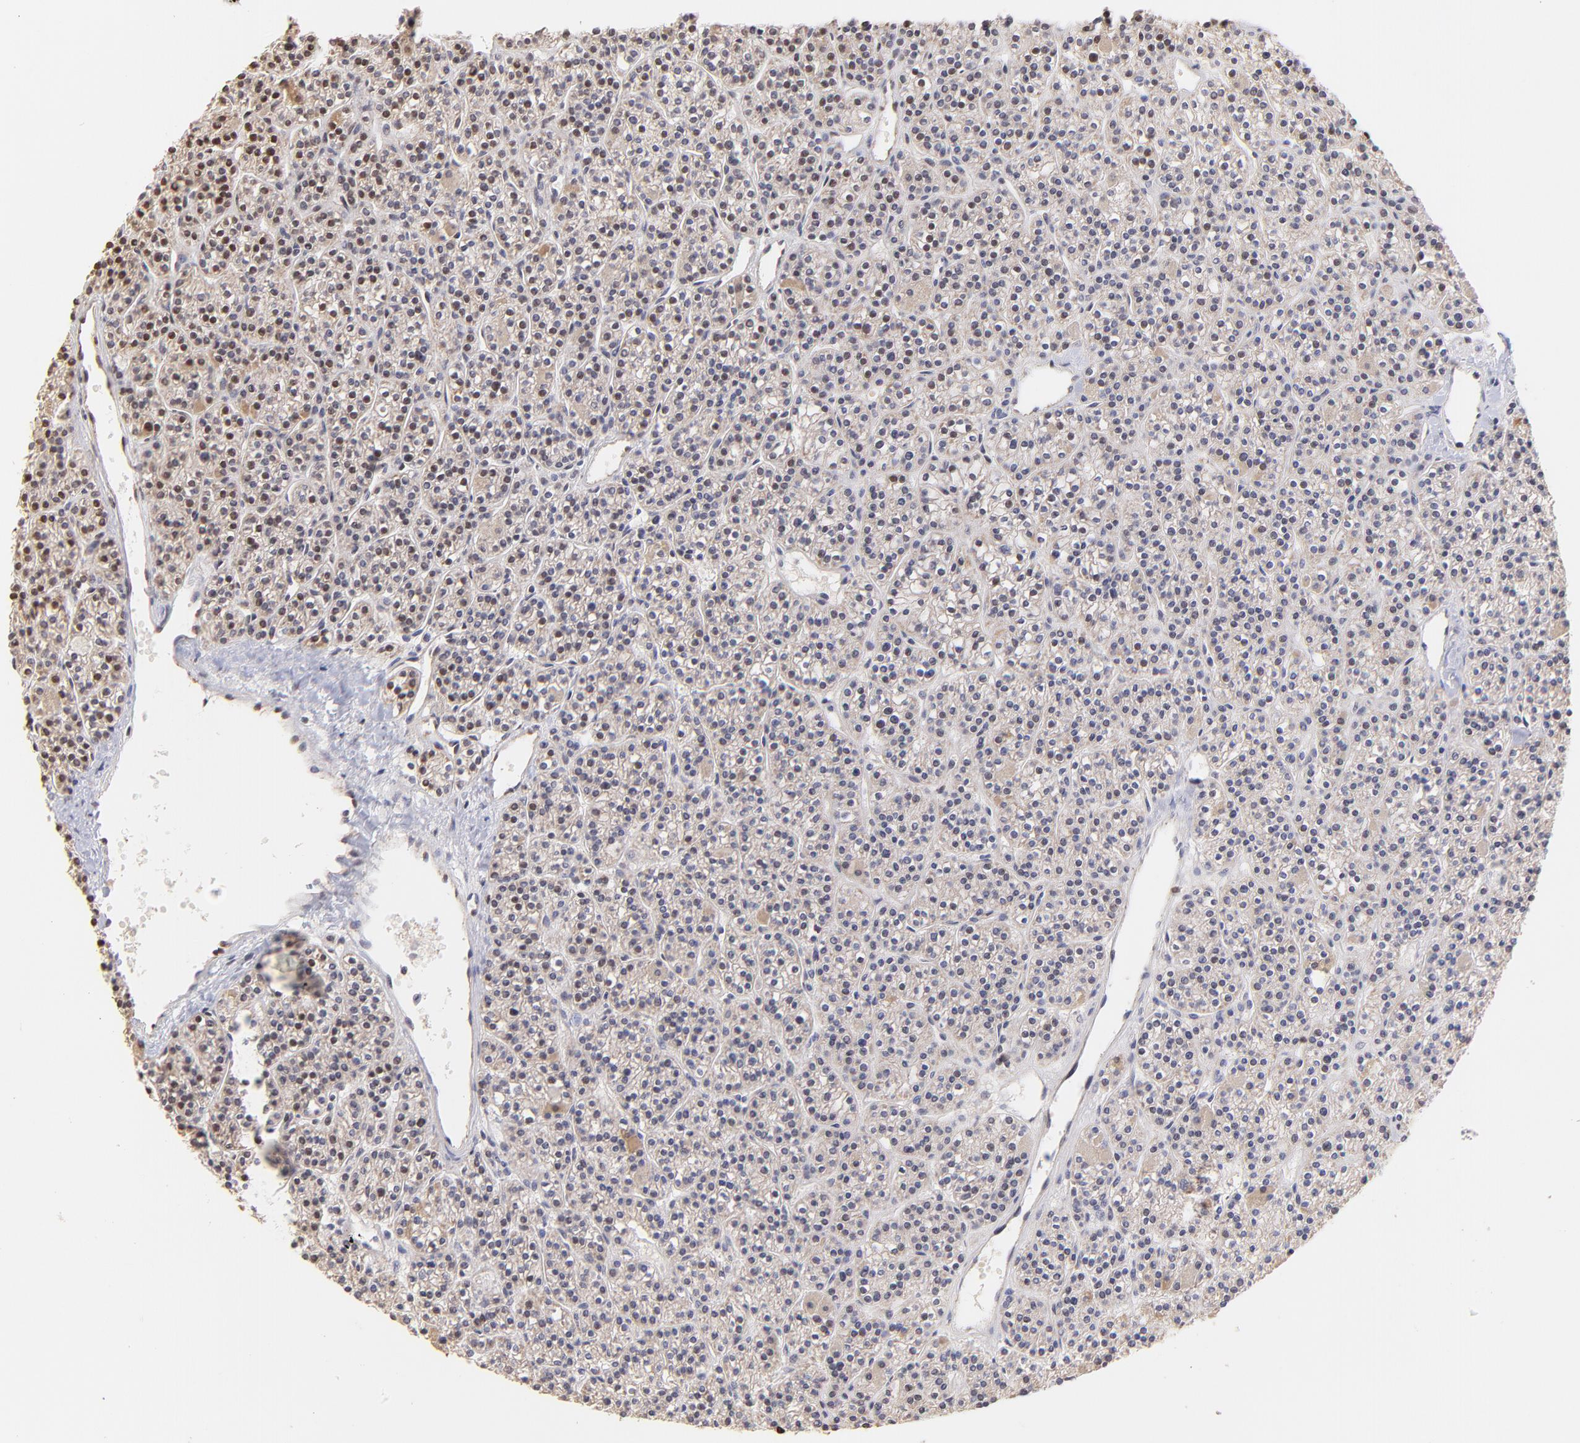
{"staining": {"intensity": "weak", "quantity": ">75%", "location": "nuclear"}, "tissue": "parathyroid gland", "cell_type": "Glandular cells", "image_type": "normal", "snomed": [{"axis": "morphology", "description": "Normal tissue, NOS"}, {"axis": "topography", "description": "Parathyroid gland"}], "caption": "Immunohistochemical staining of unremarkable parathyroid gland demonstrates weak nuclear protein expression in approximately >75% of glandular cells.", "gene": "ZNF670", "patient": {"sex": "female", "age": 50}}